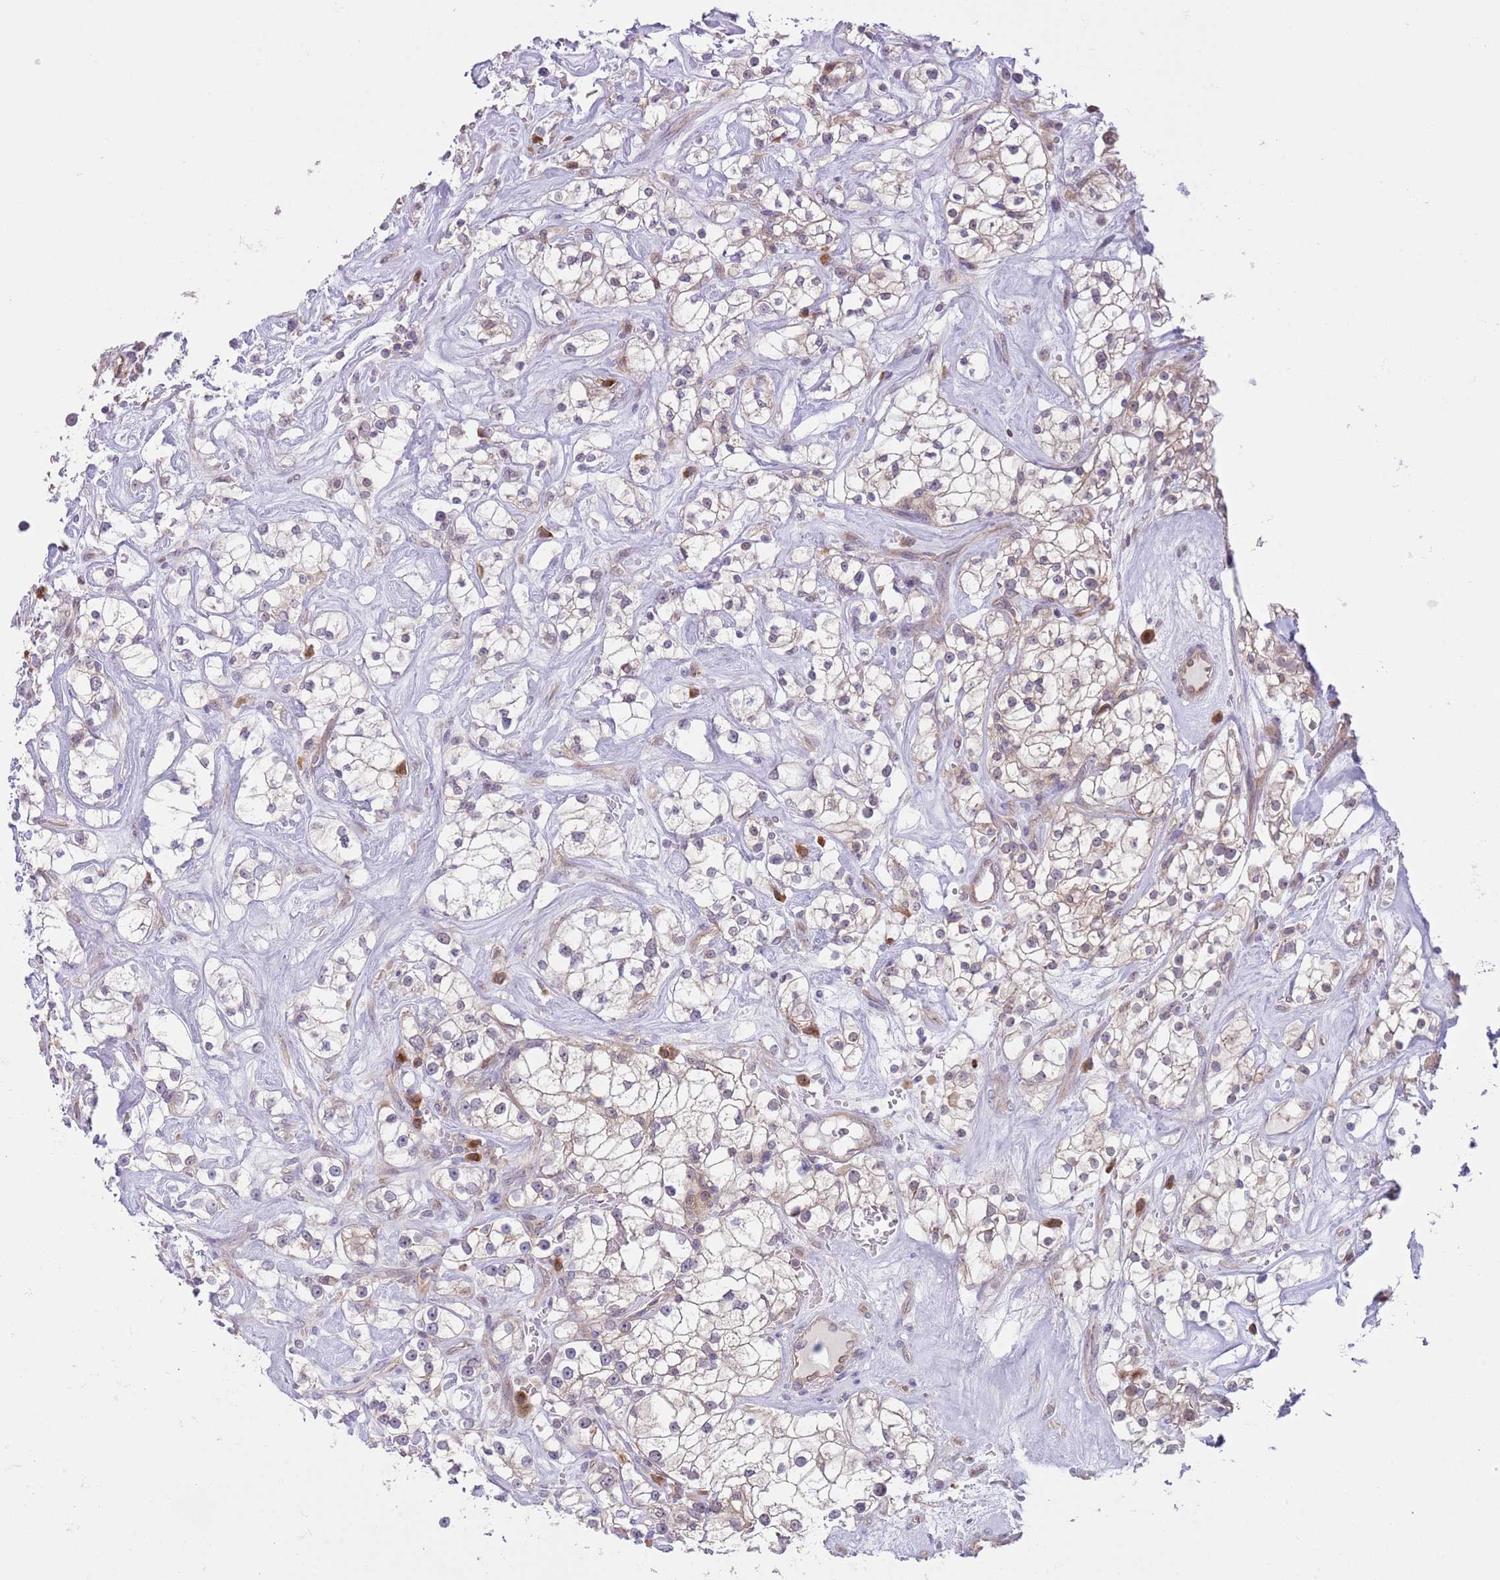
{"staining": {"intensity": "weak", "quantity": "<25%", "location": "cytoplasmic/membranous"}, "tissue": "renal cancer", "cell_type": "Tumor cells", "image_type": "cancer", "snomed": [{"axis": "morphology", "description": "Adenocarcinoma, NOS"}, {"axis": "topography", "description": "Kidney"}], "caption": "The immunohistochemistry (IHC) image has no significant positivity in tumor cells of renal adenocarcinoma tissue. (DAB (3,3'-diaminobenzidine) immunohistochemistry (IHC) visualized using brightfield microscopy, high magnification).", "gene": "COPE", "patient": {"sex": "male", "age": 77}}